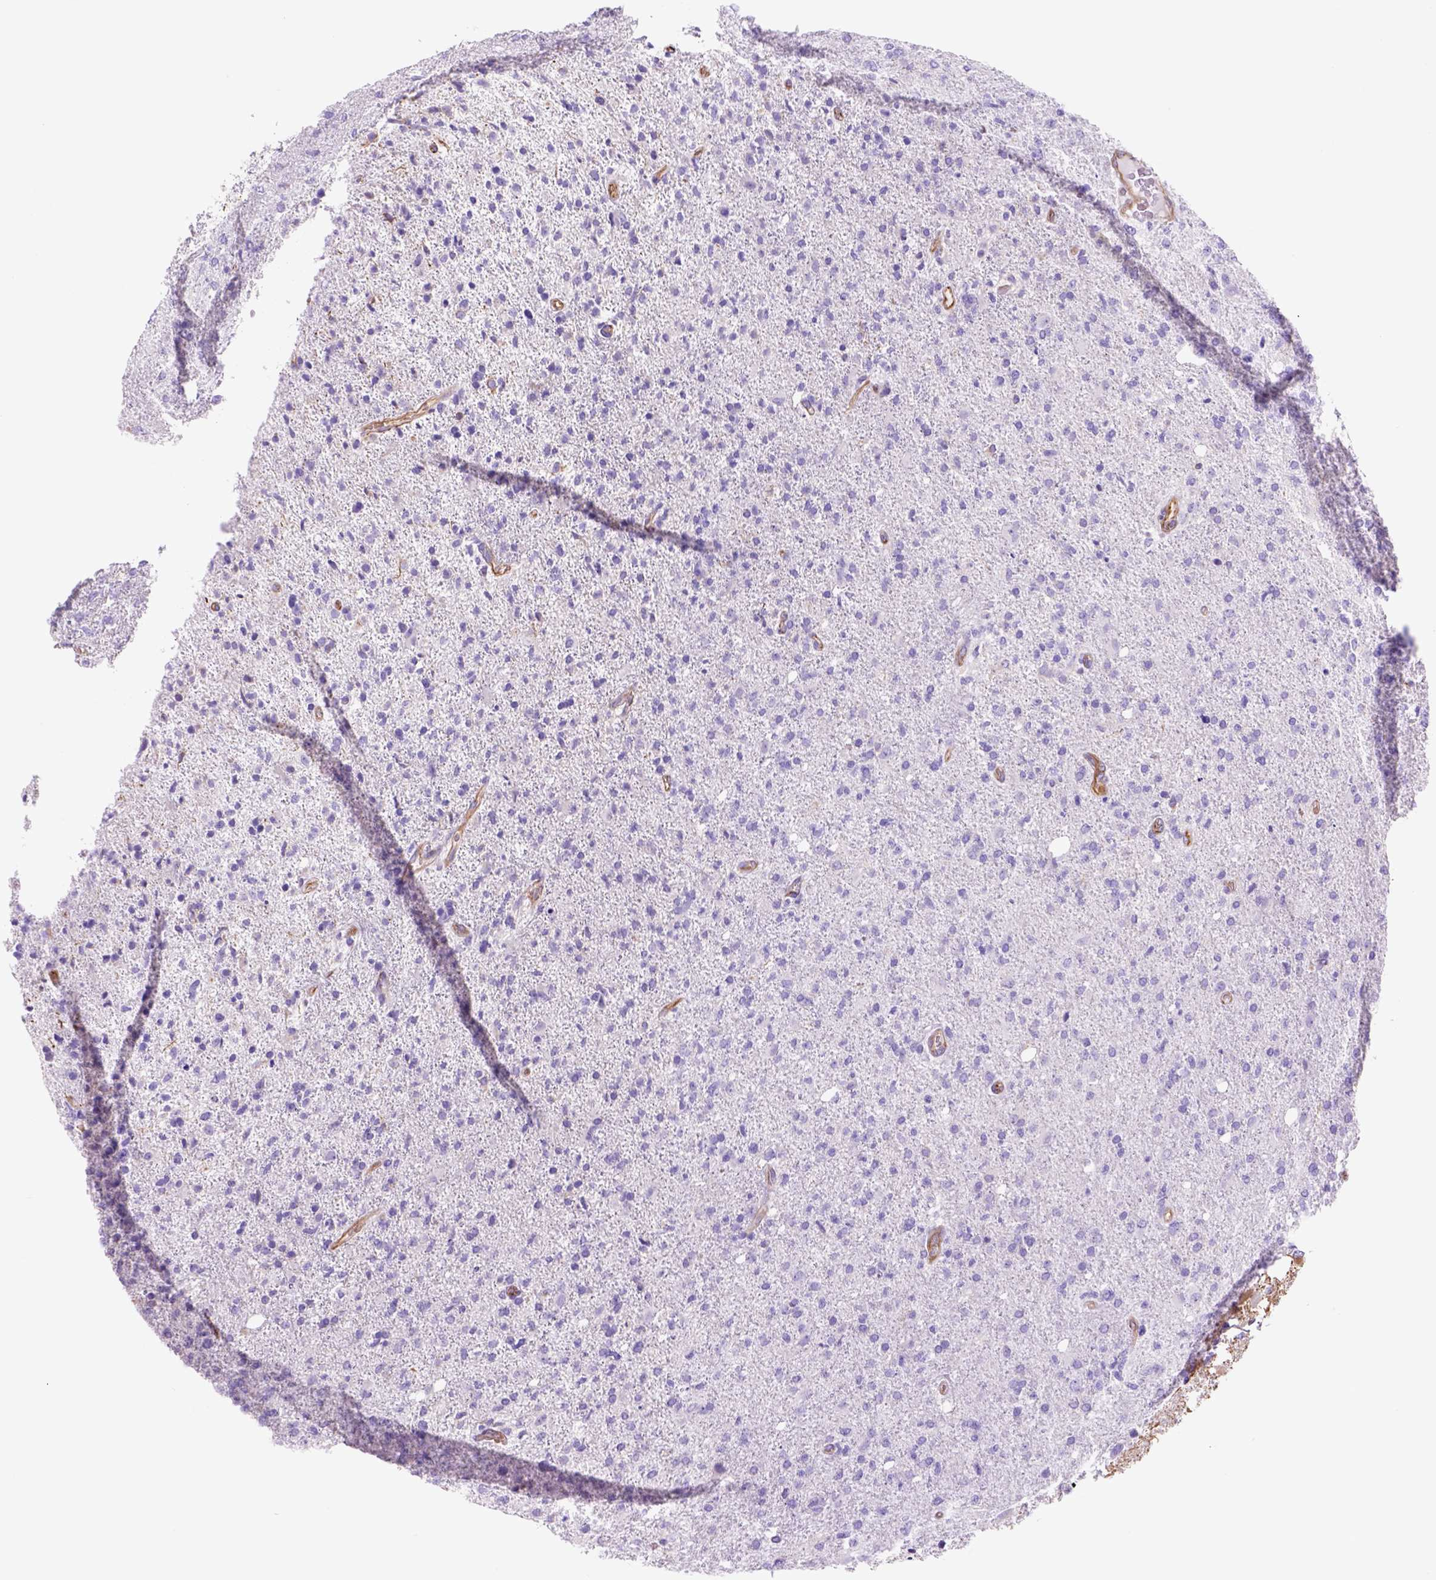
{"staining": {"intensity": "negative", "quantity": "none", "location": "none"}, "tissue": "glioma", "cell_type": "Tumor cells", "image_type": "cancer", "snomed": [{"axis": "morphology", "description": "Glioma, malignant, High grade"}, {"axis": "topography", "description": "Cerebral cortex"}], "caption": "The micrograph reveals no staining of tumor cells in malignant glioma (high-grade). (Stains: DAB (3,3'-diaminobenzidine) immunohistochemistry with hematoxylin counter stain, Microscopy: brightfield microscopy at high magnification).", "gene": "ZZZ3", "patient": {"sex": "male", "age": 70}}